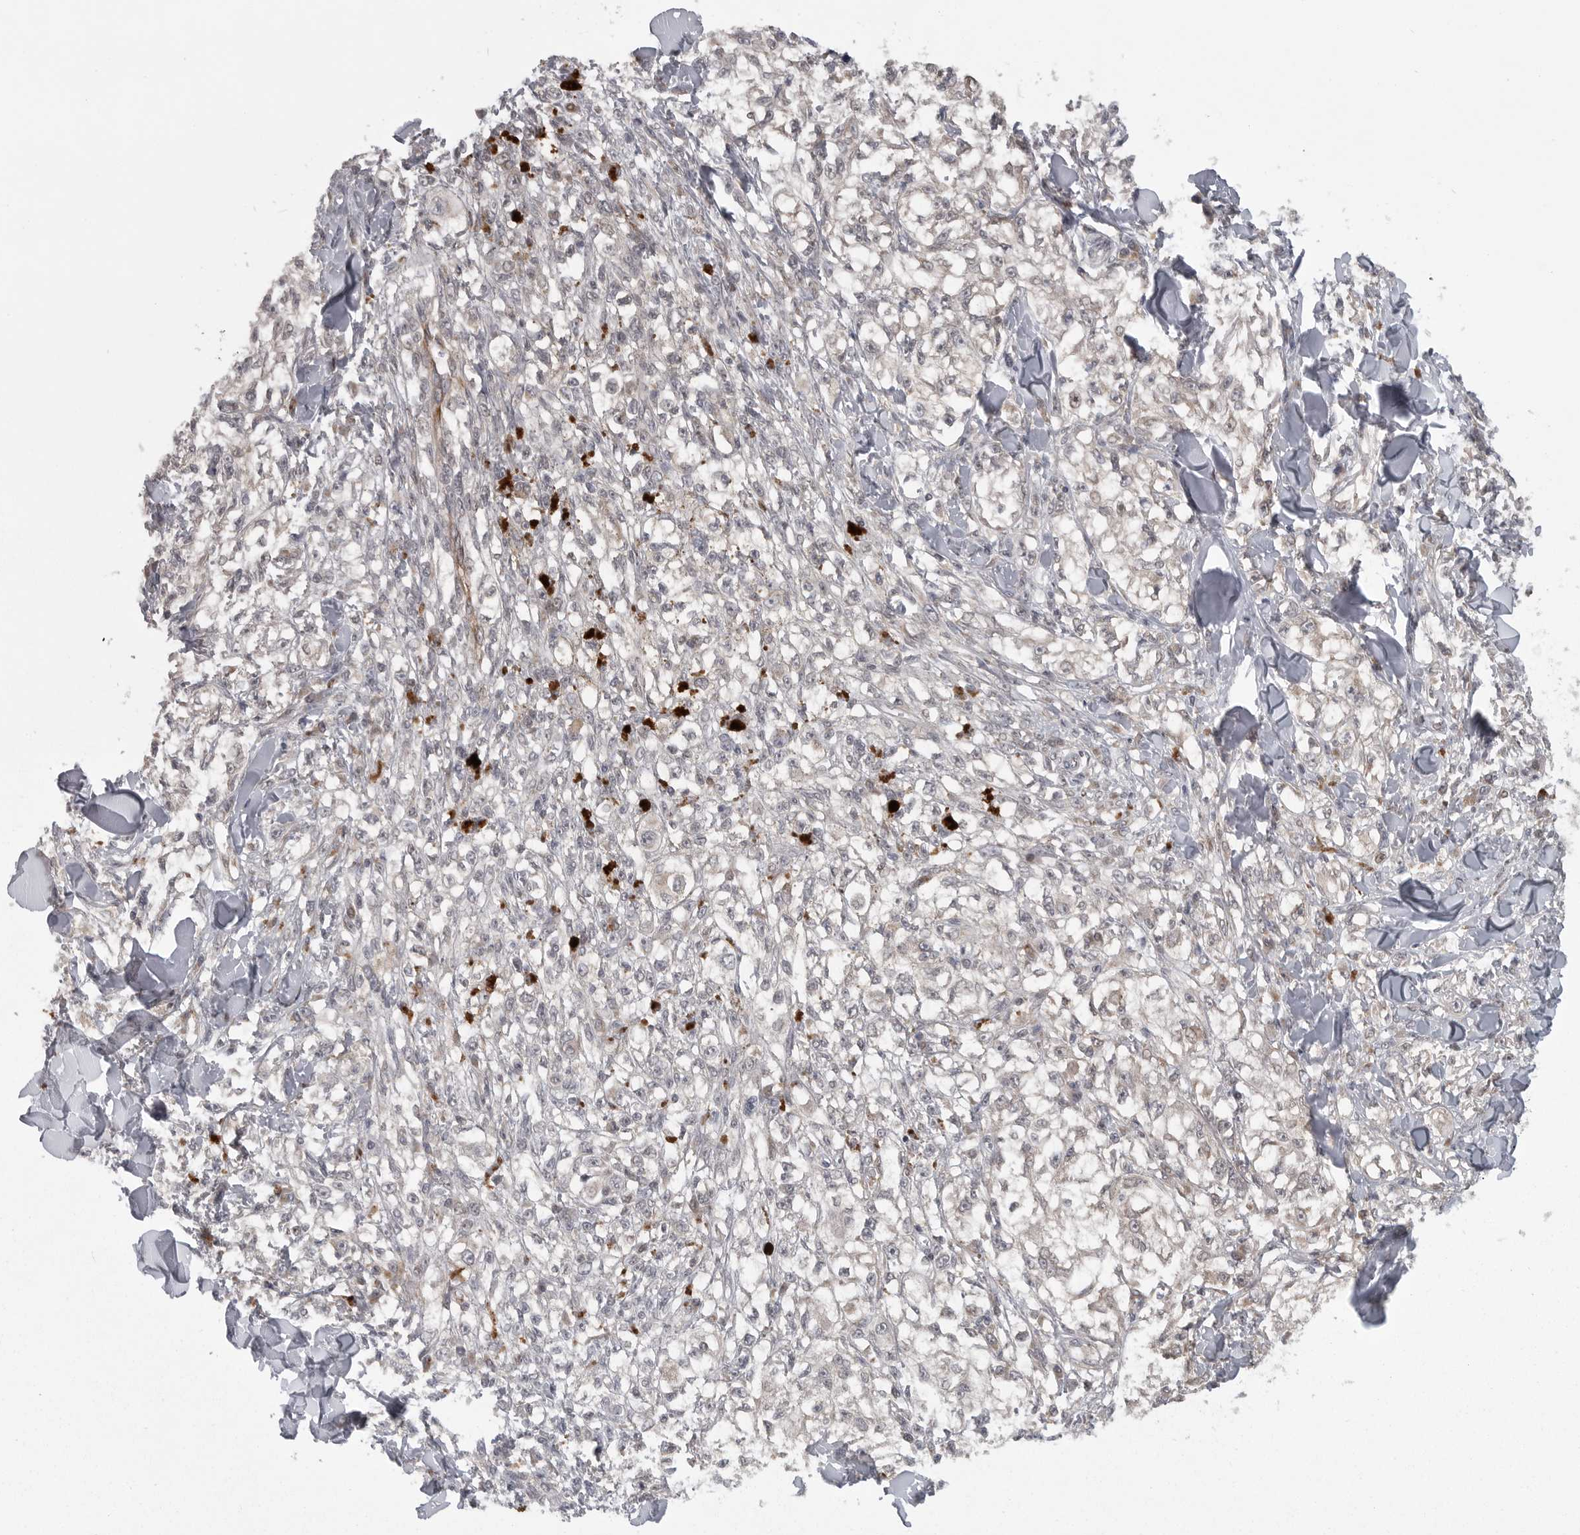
{"staining": {"intensity": "negative", "quantity": "none", "location": "none"}, "tissue": "melanoma", "cell_type": "Tumor cells", "image_type": "cancer", "snomed": [{"axis": "morphology", "description": "Malignant melanoma, NOS"}, {"axis": "topography", "description": "Skin of head"}], "caption": "A high-resolution photomicrograph shows IHC staining of malignant melanoma, which exhibits no significant positivity in tumor cells.", "gene": "PPP1R9A", "patient": {"sex": "male", "age": 83}}